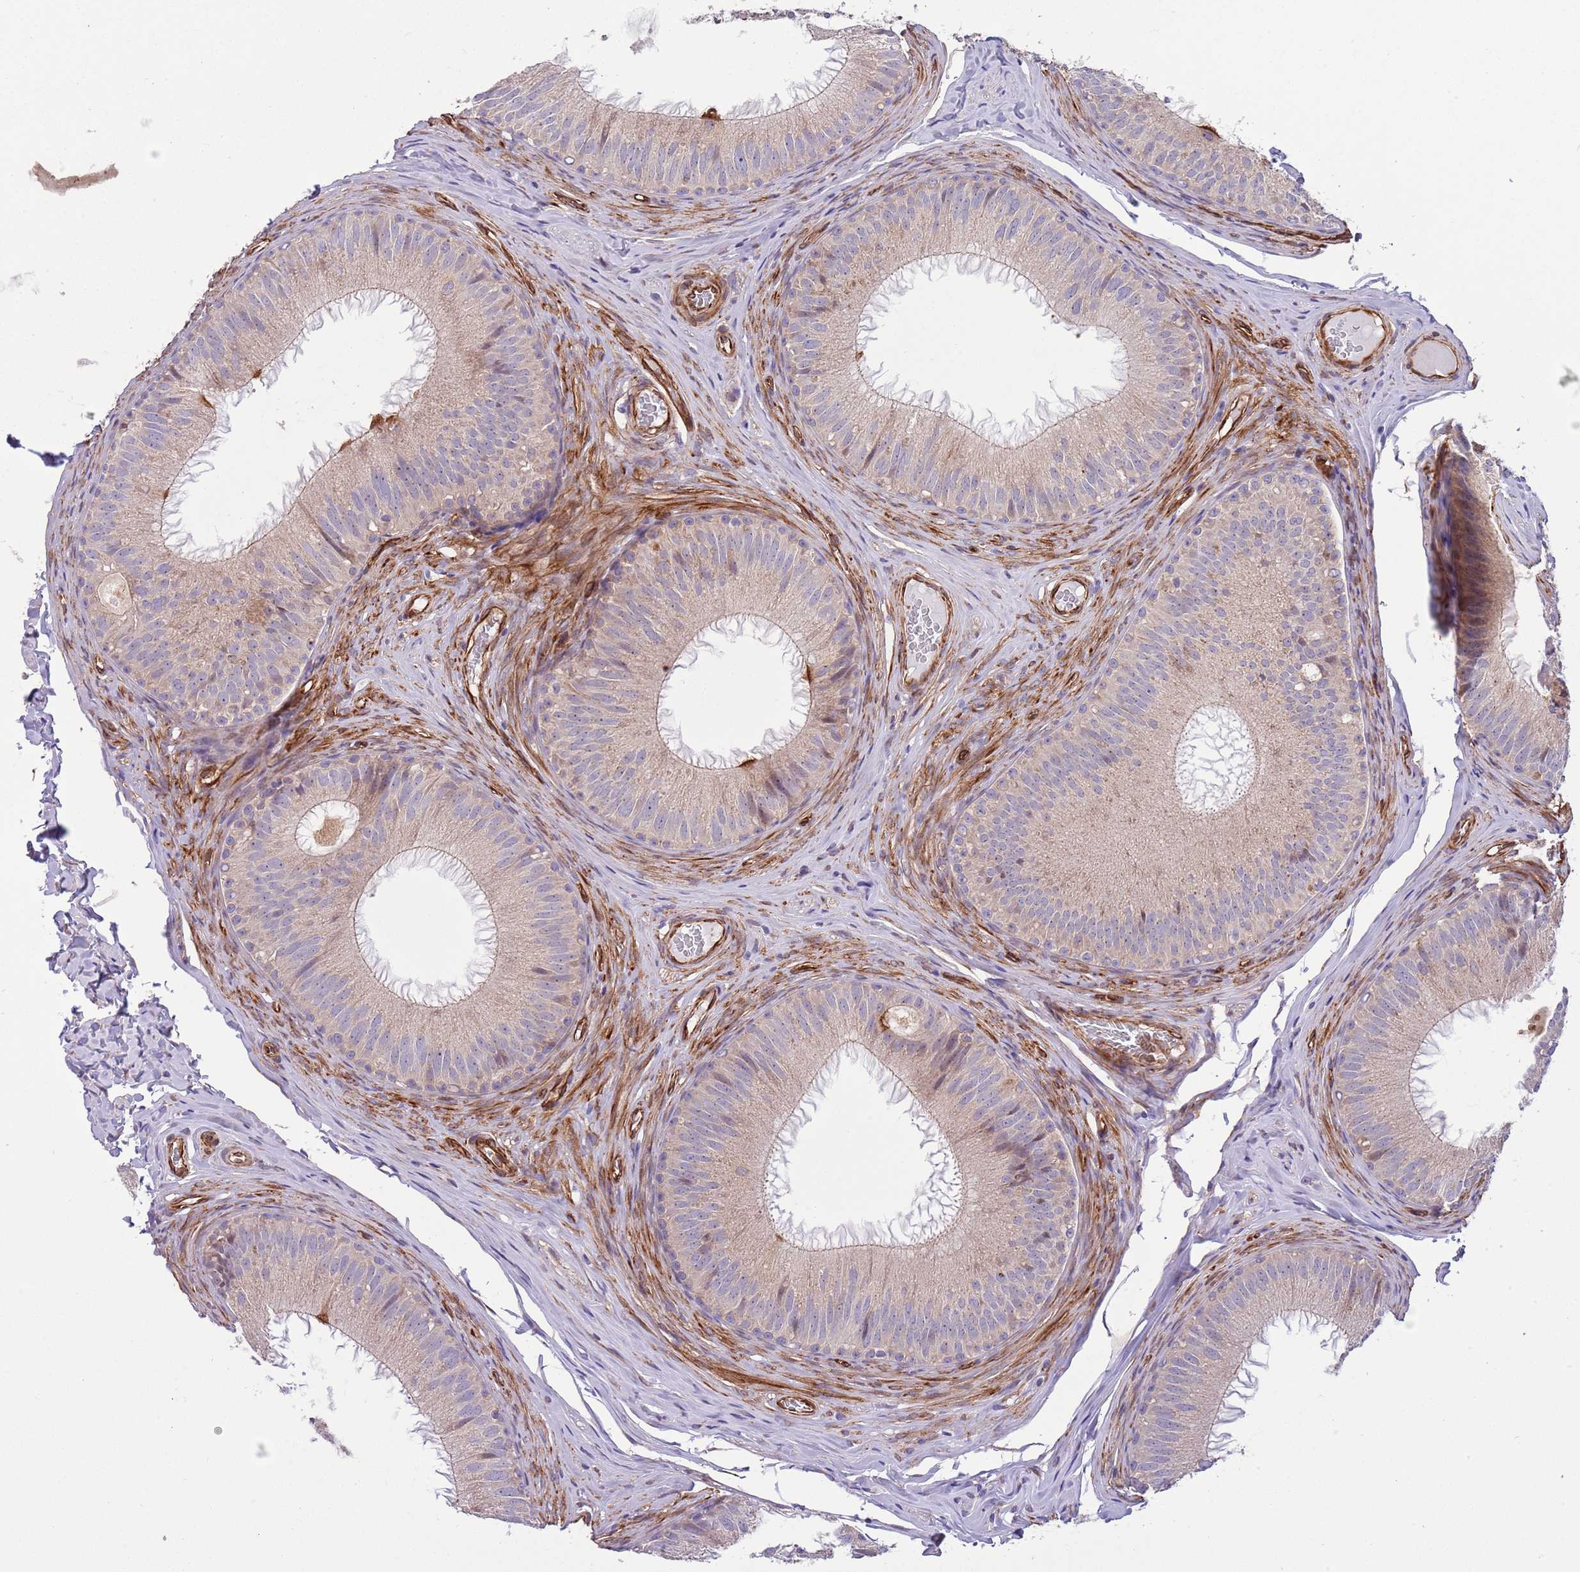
{"staining": {"intensity": "weak", "quantity": "<25%", "location": "cytoplasmic/membranous"}, "tissue": "epididymis", "cell_type": "Glandular cells", "image_type": "normal", "snomed": [{"axis": "morphology", "description": "Normal tissue, NOS"}, {"axis": "topography", "description": "Epididymis"}], "caption": "Immunohistochemical staining of benign epididymis demonstrates no significant expression in glandular cells.", "gene": "GAS2L3", "patient": {"sex": "male", "age": 34}}